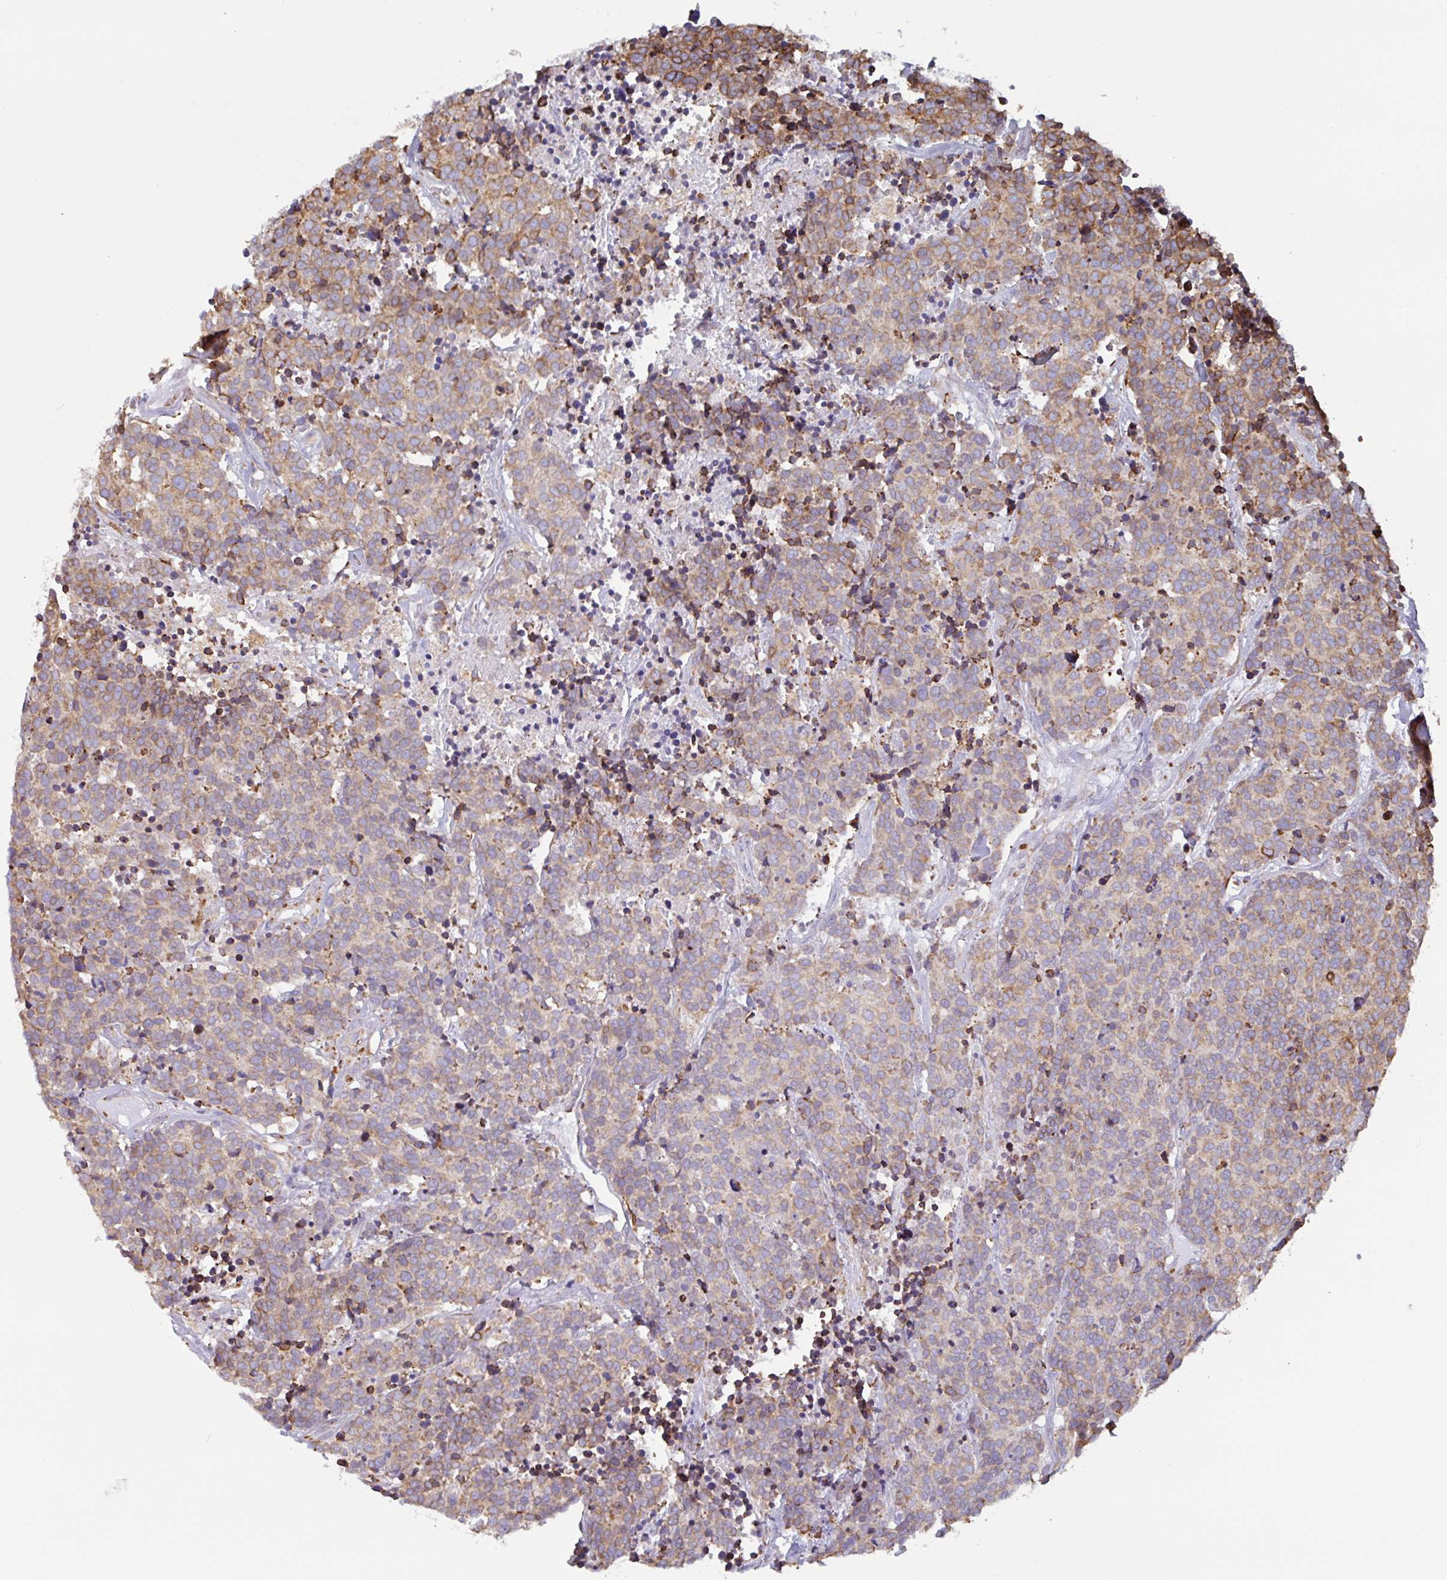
{"staining": {"intensity": "moderate", "quantity": "<25%", "location": "cytoplasmic/membranous"}, "tissue": "carcinoid", "cell_type": "Tumor cells", "image_type": "cancer", "snomed": [{"axis": "morphology", "description": "Carcinoid, malignant, NOS"}, {"axis": "topography", "description": "Skin"}], "caption": "IHC of carcinoid demonstrates low levels of moderate cytoplasmic/membranous expression in about <25% of tumor cells. (IHC, brightfield microscopy, high magnification).", "gene": "DOK4", "patient": {"sex": "female", "age": 79}}